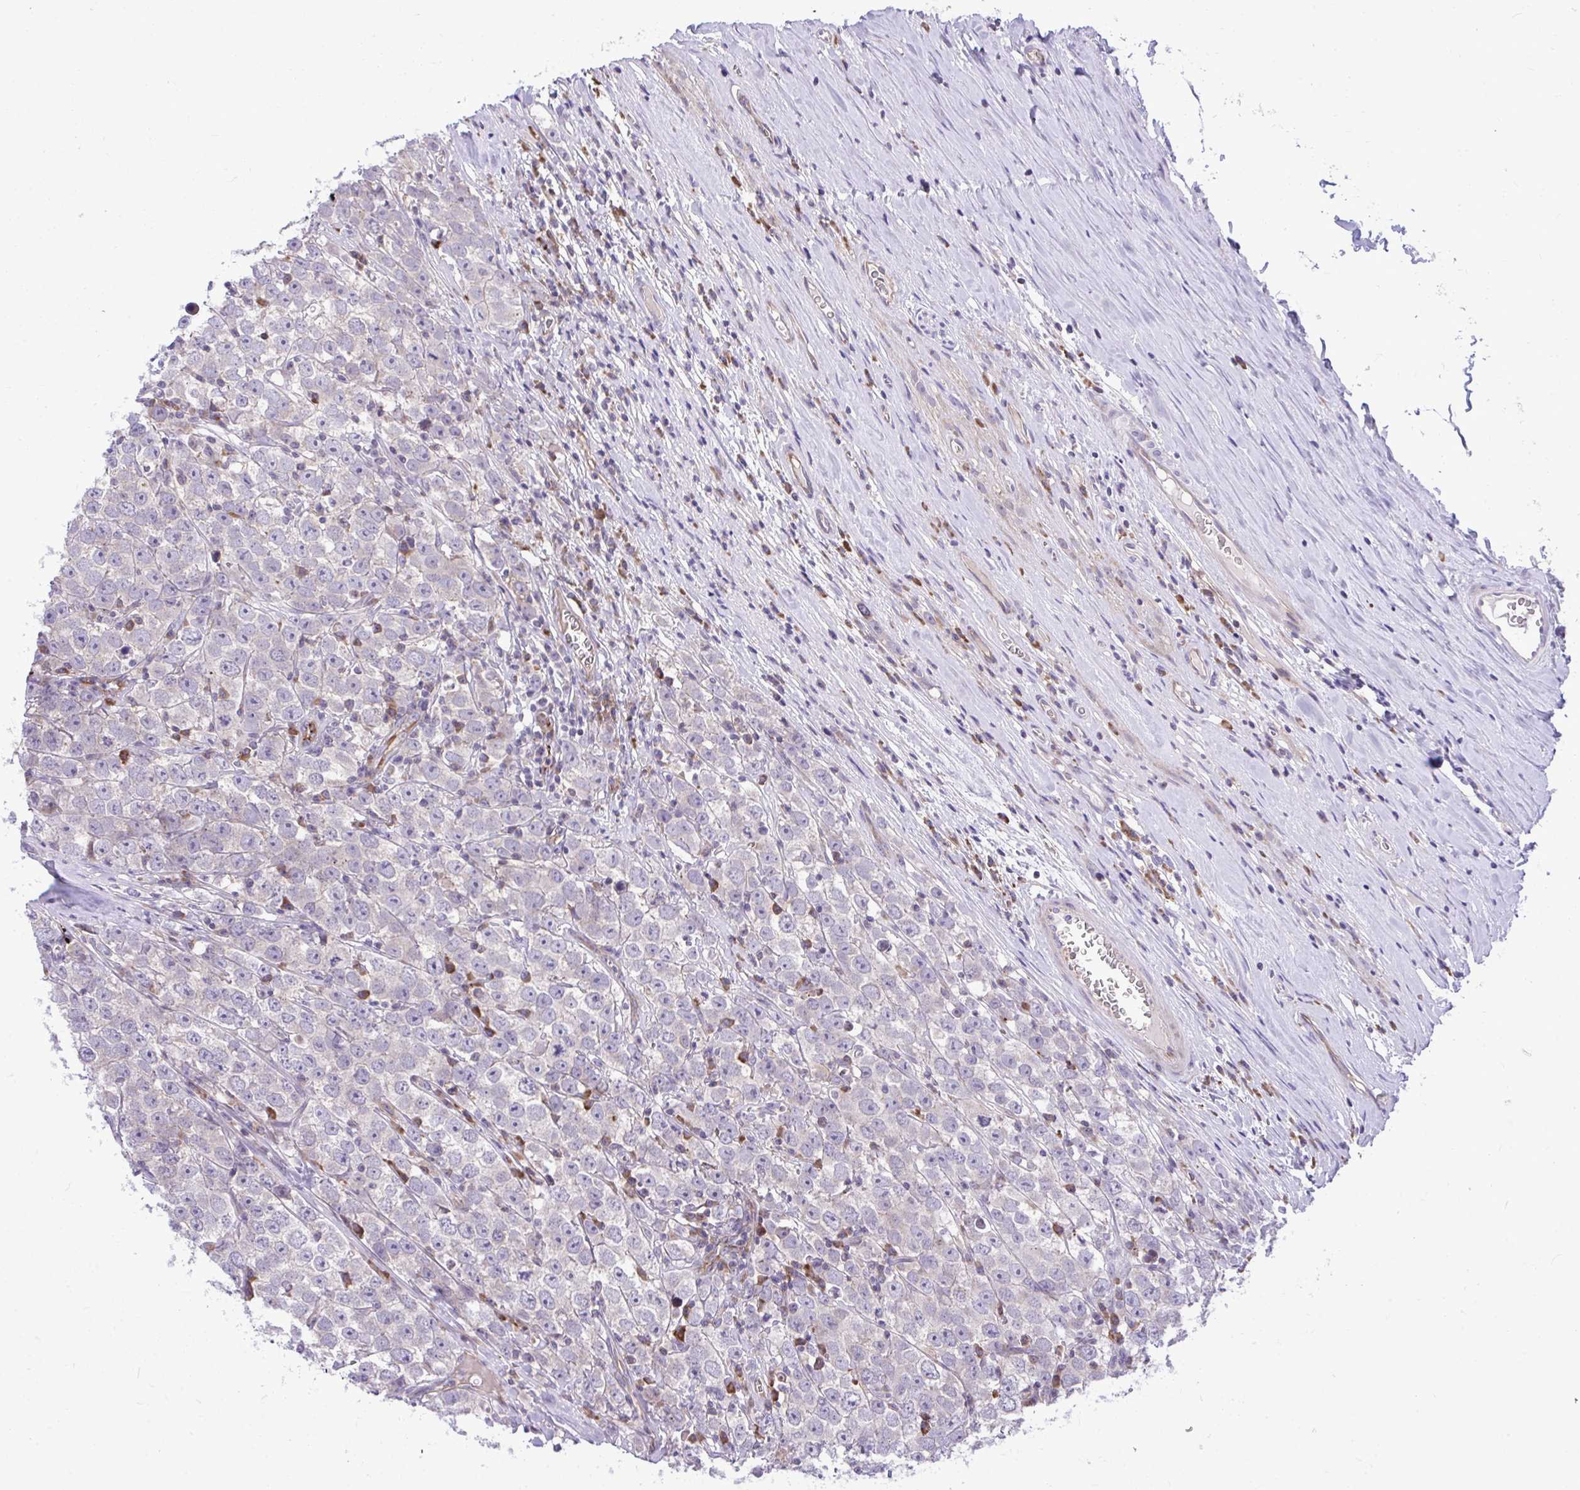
{"staining": {"intensity": "negative", "quantity": "none", "location": "none"}, "tissue": "testis cancer", "cell_type": "Tumor cells", "image_type": "cancer", "snomed": [{"axis": "morphology", "description": "Seminoma, NOS"}, {"axis": "morphology", "description": "Carcinoma, Embryonal, NOS"}, {"axis": "topography", "description": "Testis"}], "caption": "This is a histopathology image of immunohistochemistry staining of testis cancer (embryonal carcinoma), which shows no expression in tumor cells.", "gene": "METTL9", "patient": {"sex": "male", "age": 52}}